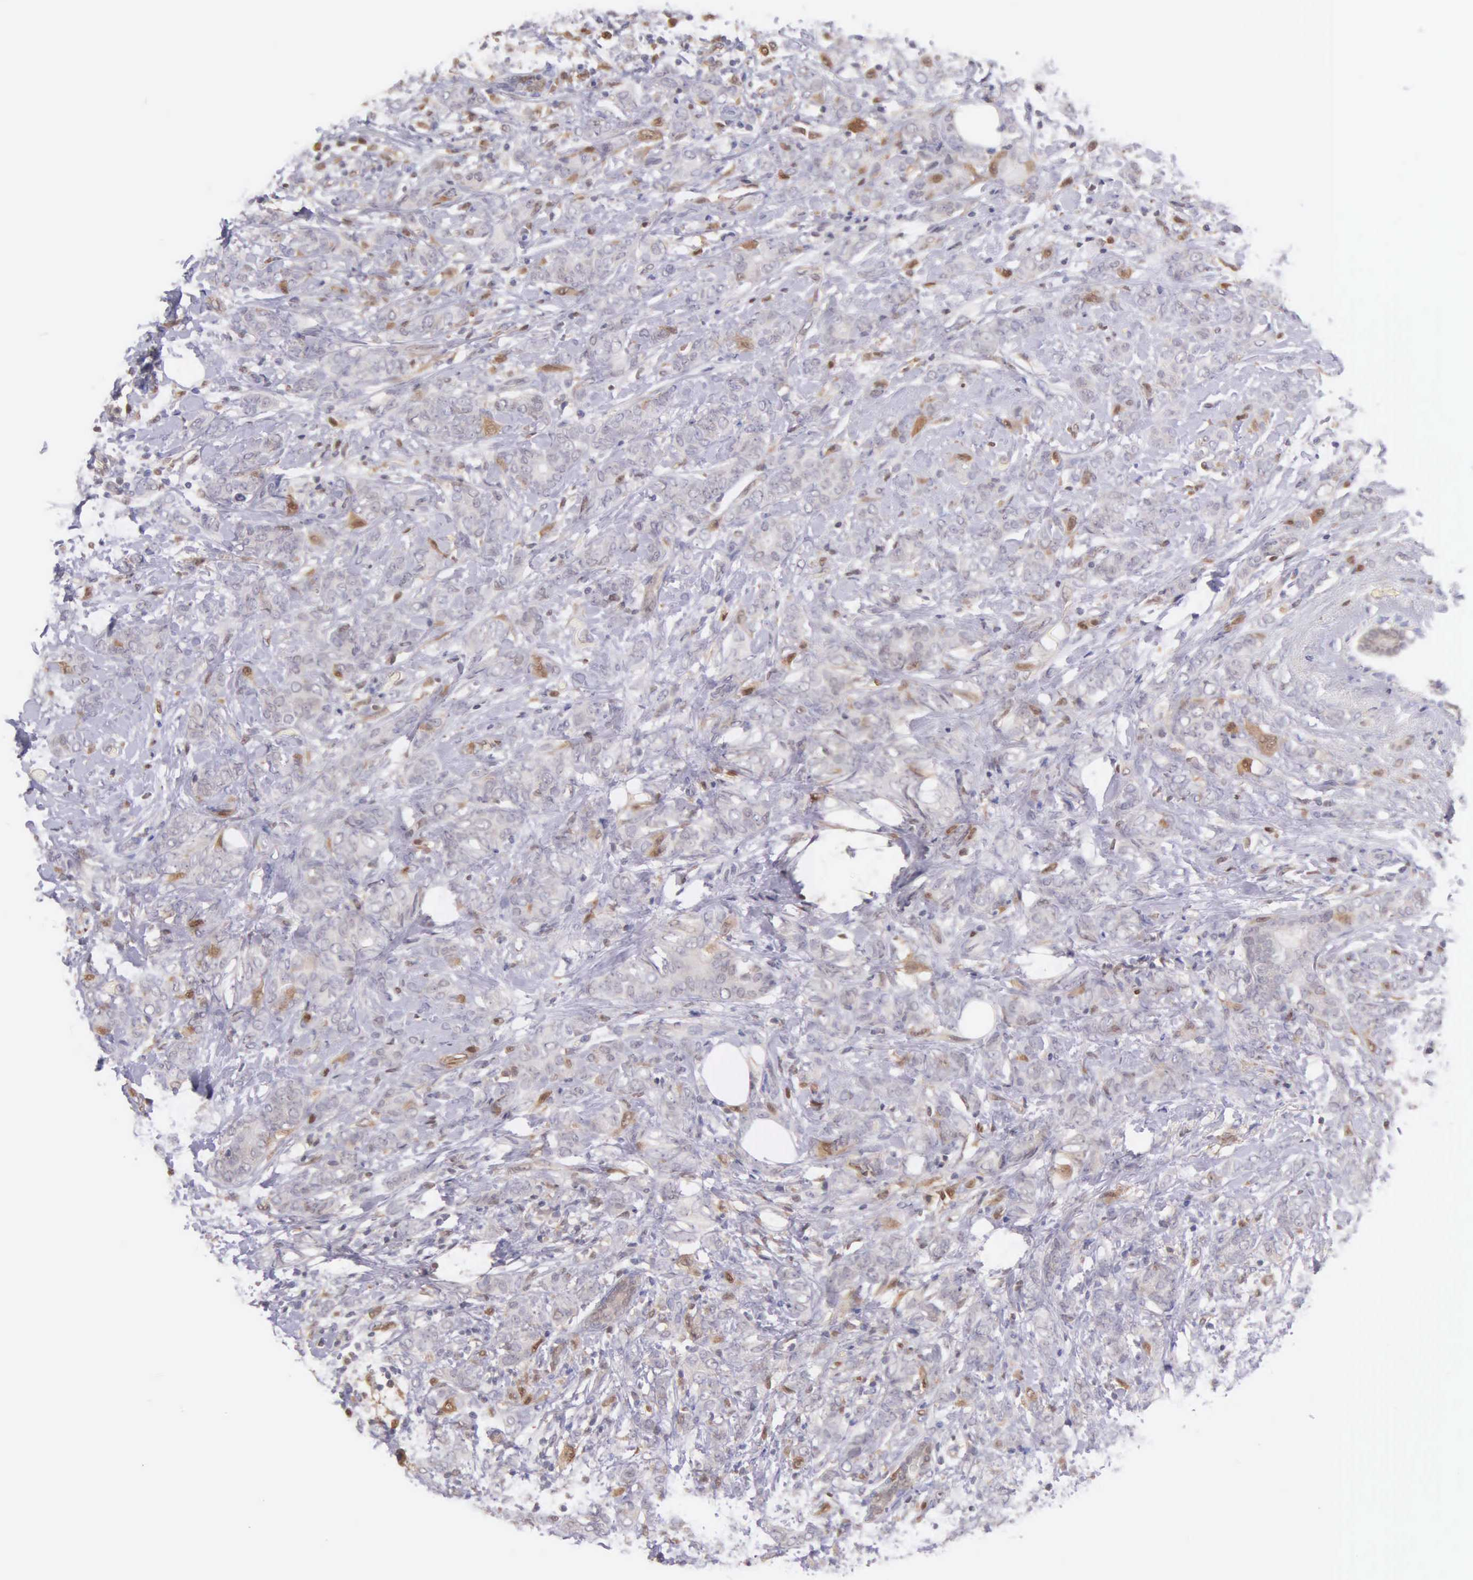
{"staining": {"intensity": "weak", "quantity": ">75%", "location": "cytoplasmic/membranous"}, "tissue": "breast cancer", "cell_type": "Tumor cells", "image_type": "cancer", "snomed": [{"axis": "morphology", "description": "Duct carcinoma"}, {"axis": "topography", "description": "Breast"}], "caption": "Immunohistochemistry (IHC) staining of infiltrating ductal carcinoma (breast), which displays low levels of weak cytoplasmic/membranous expression in approximately >75% of tumor cells indicating weak cytoplasmic/membranous protein staining. The staining was performed using DAB (brown) for protein detection and nuclei were counterstained in hematoxylin (blue).", "gene": "BID", "patient": {"sex": "female", "age": 53}}